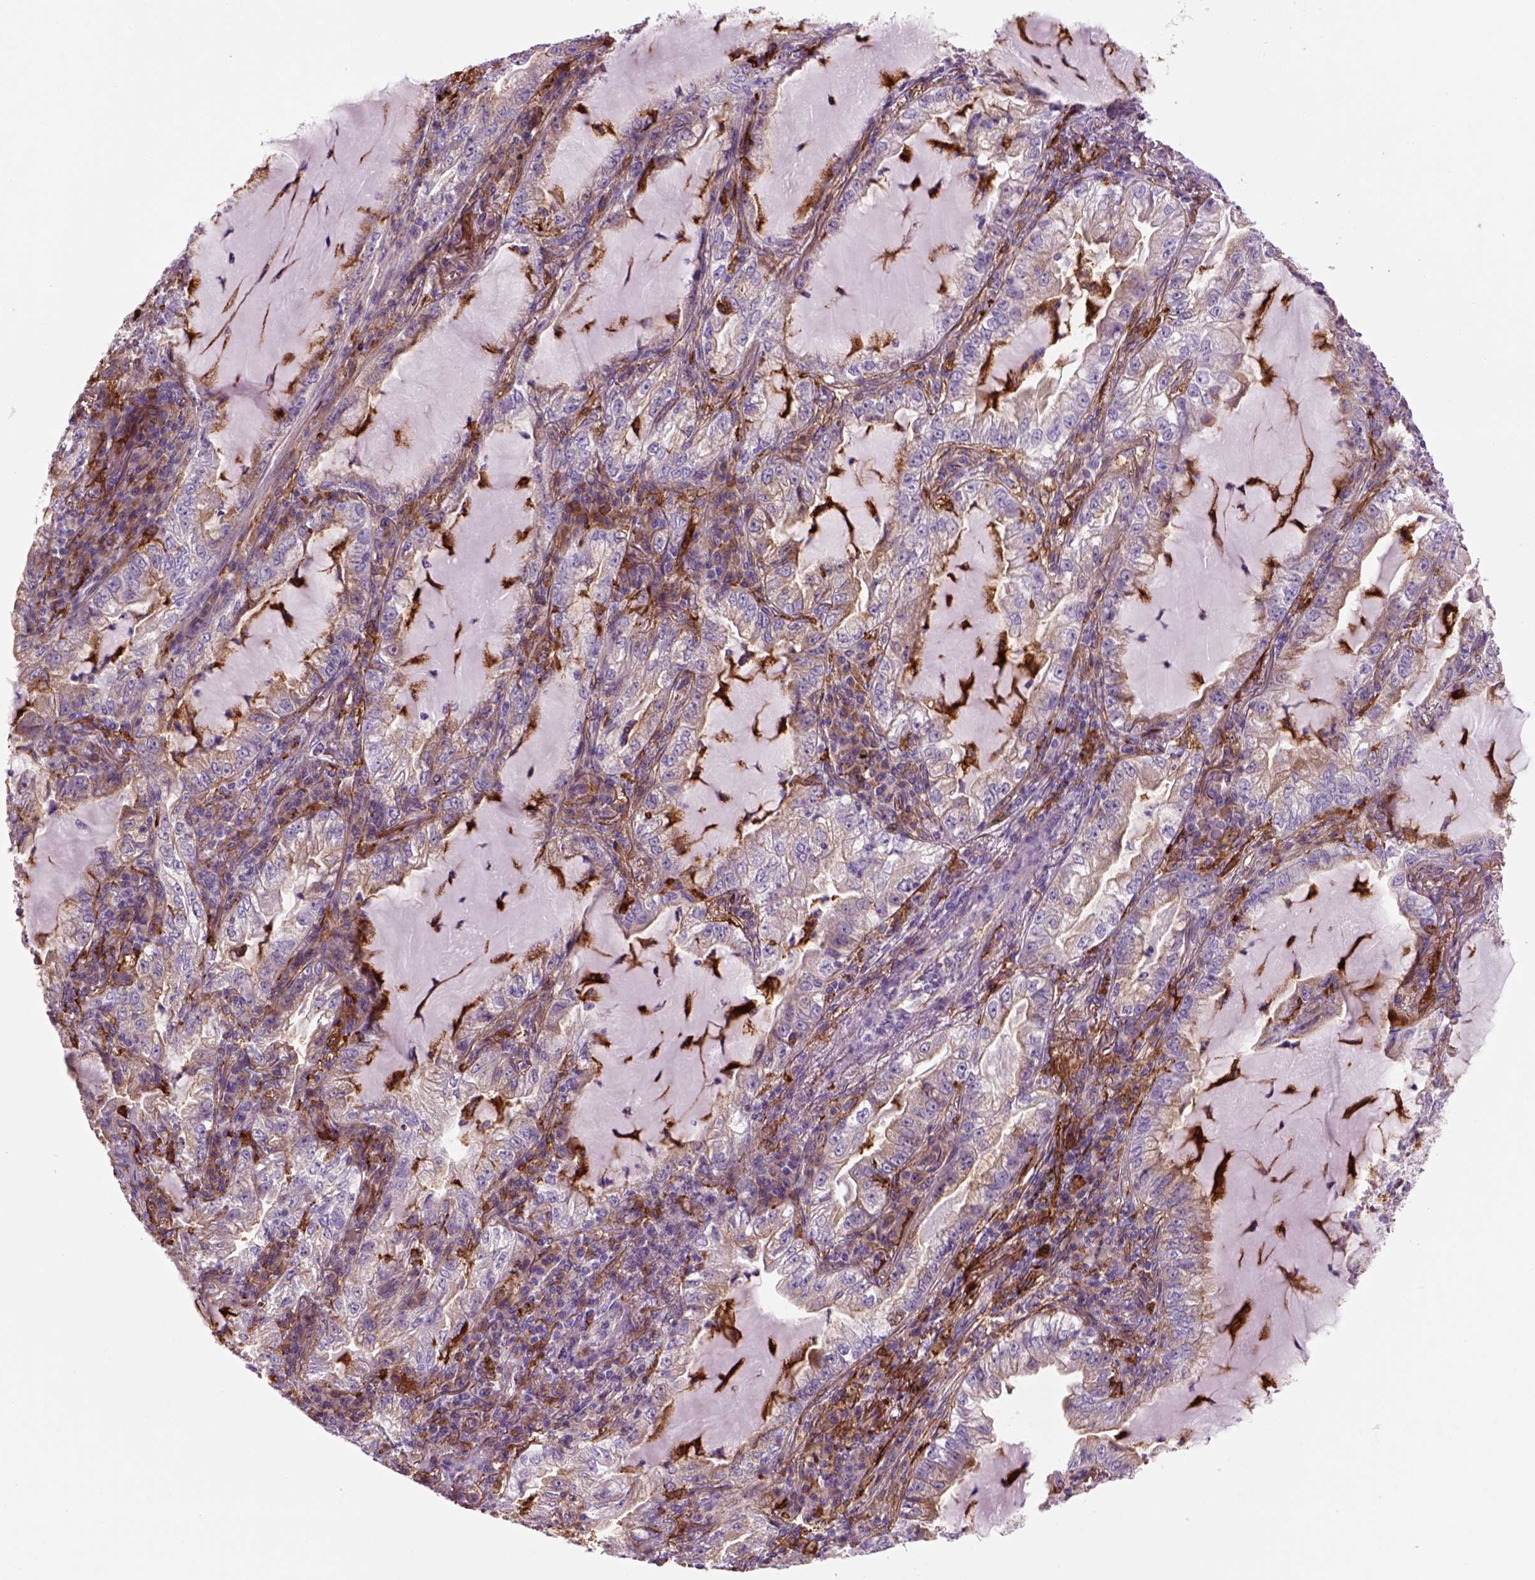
{"staining": {"intensity": "negative", "quantity": "none", "location": "none"}, "tissue": "lung cancer", "cell_type": "Tumor cells", "image_type": "cancer", "snomed": [{"axis": "morphology", "description": "Adenocarcinoma, NOS"}, {"axis": "topography", "description": "Lung"}], "caption": "This is a image of IHC staining of lung cancer, which shows no expression in tumor cells.", "gene": "MARCKS", "patient": {"sex": "female", "age": 73}}